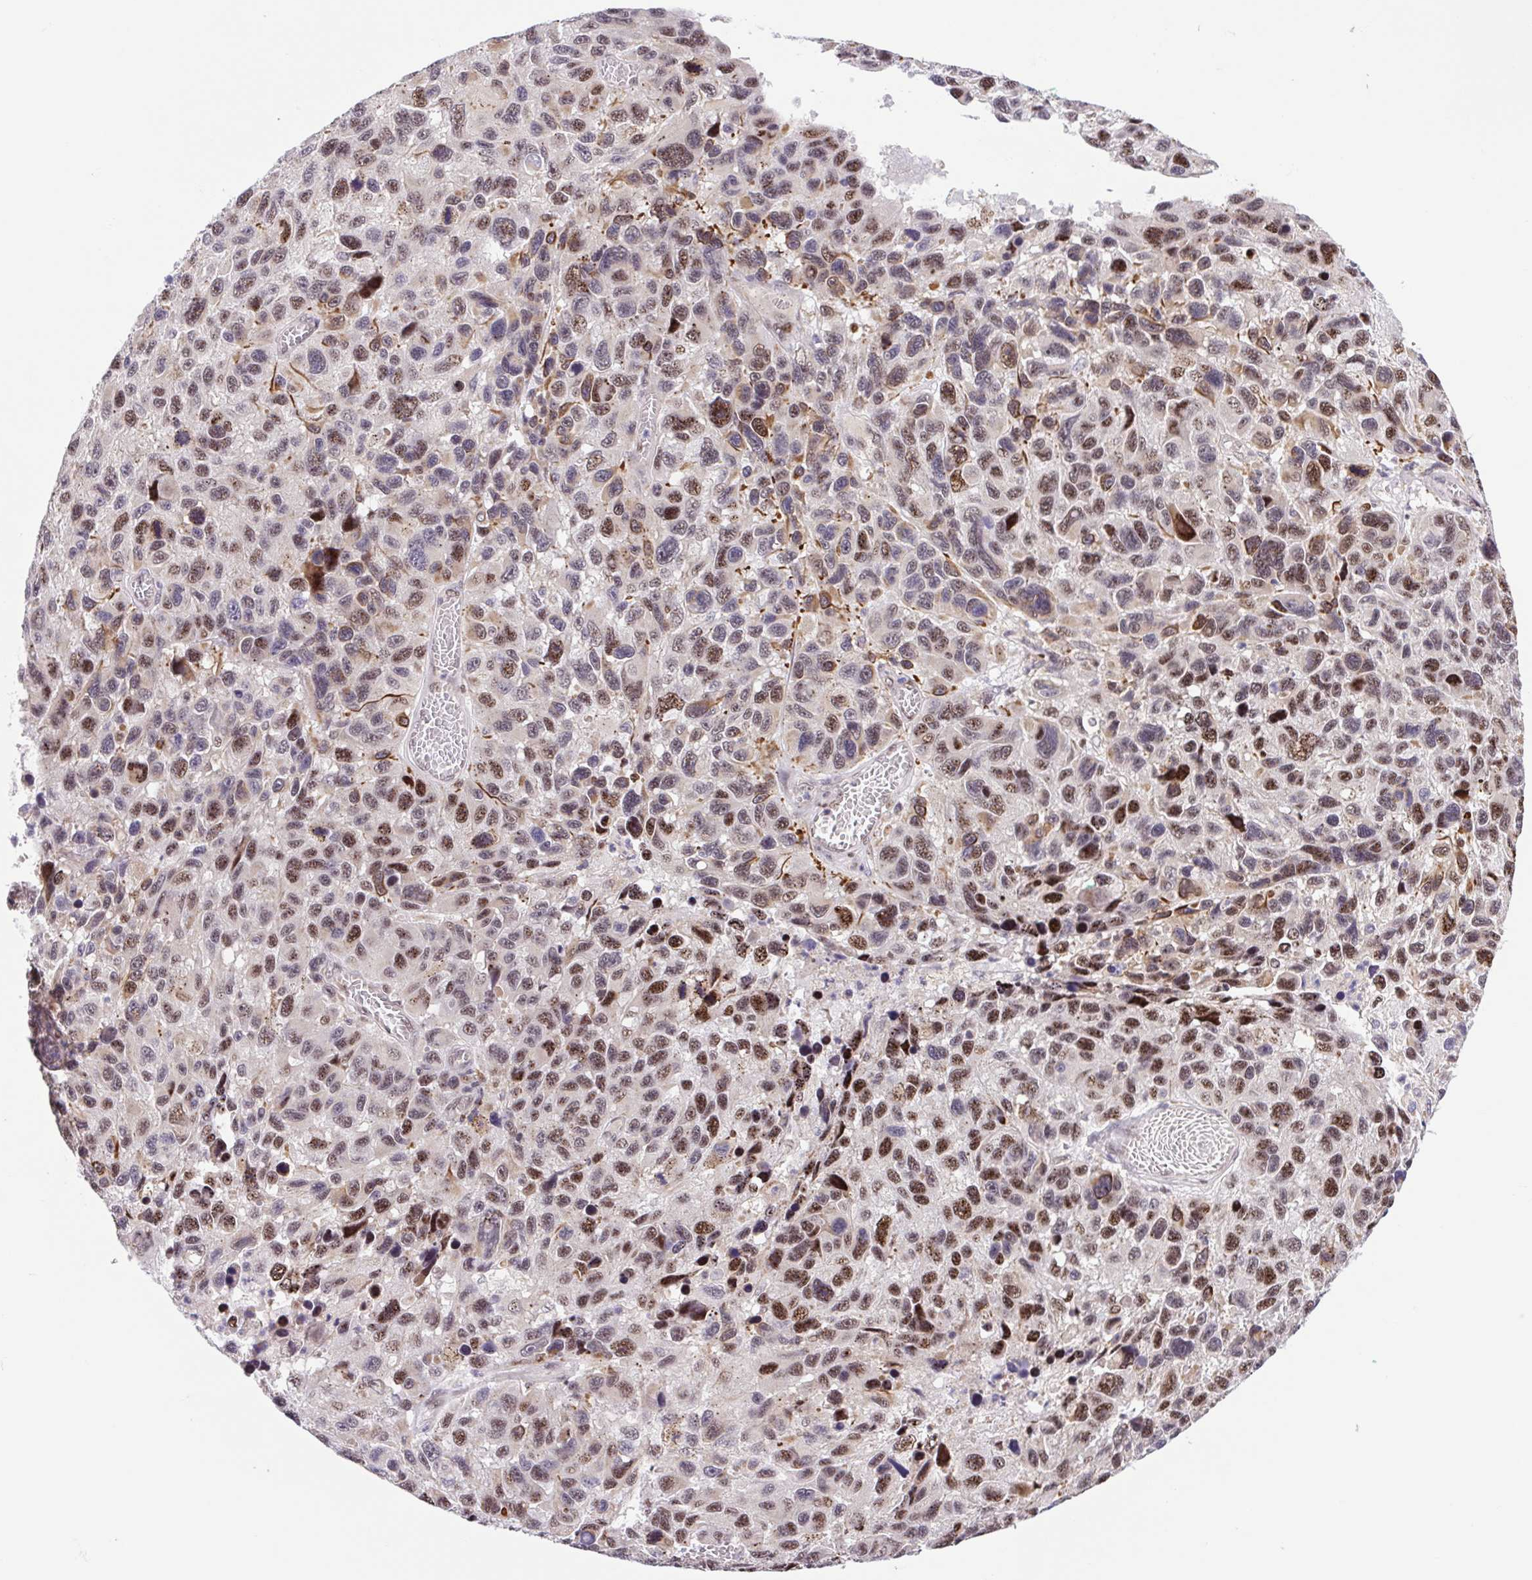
{"staining": {"intensity": "moderate", "quantity": "25%-75%", "location": "nuclear"}, "tissue": "melanoma", "cell_type": "Tumor cells", "image_type": "cancer", "snomed": [{"axis": "morphology", "description": "Malignant melanoma, NOS"}, {"axis": "topography", "description": "Skin"}], "caption": "This is an image of IHC staining of melanoma, which shows moderate expression in the nuclear of tumor cells.", "gene": "ERG", "patient": {"sex": "male", "age": 53}}